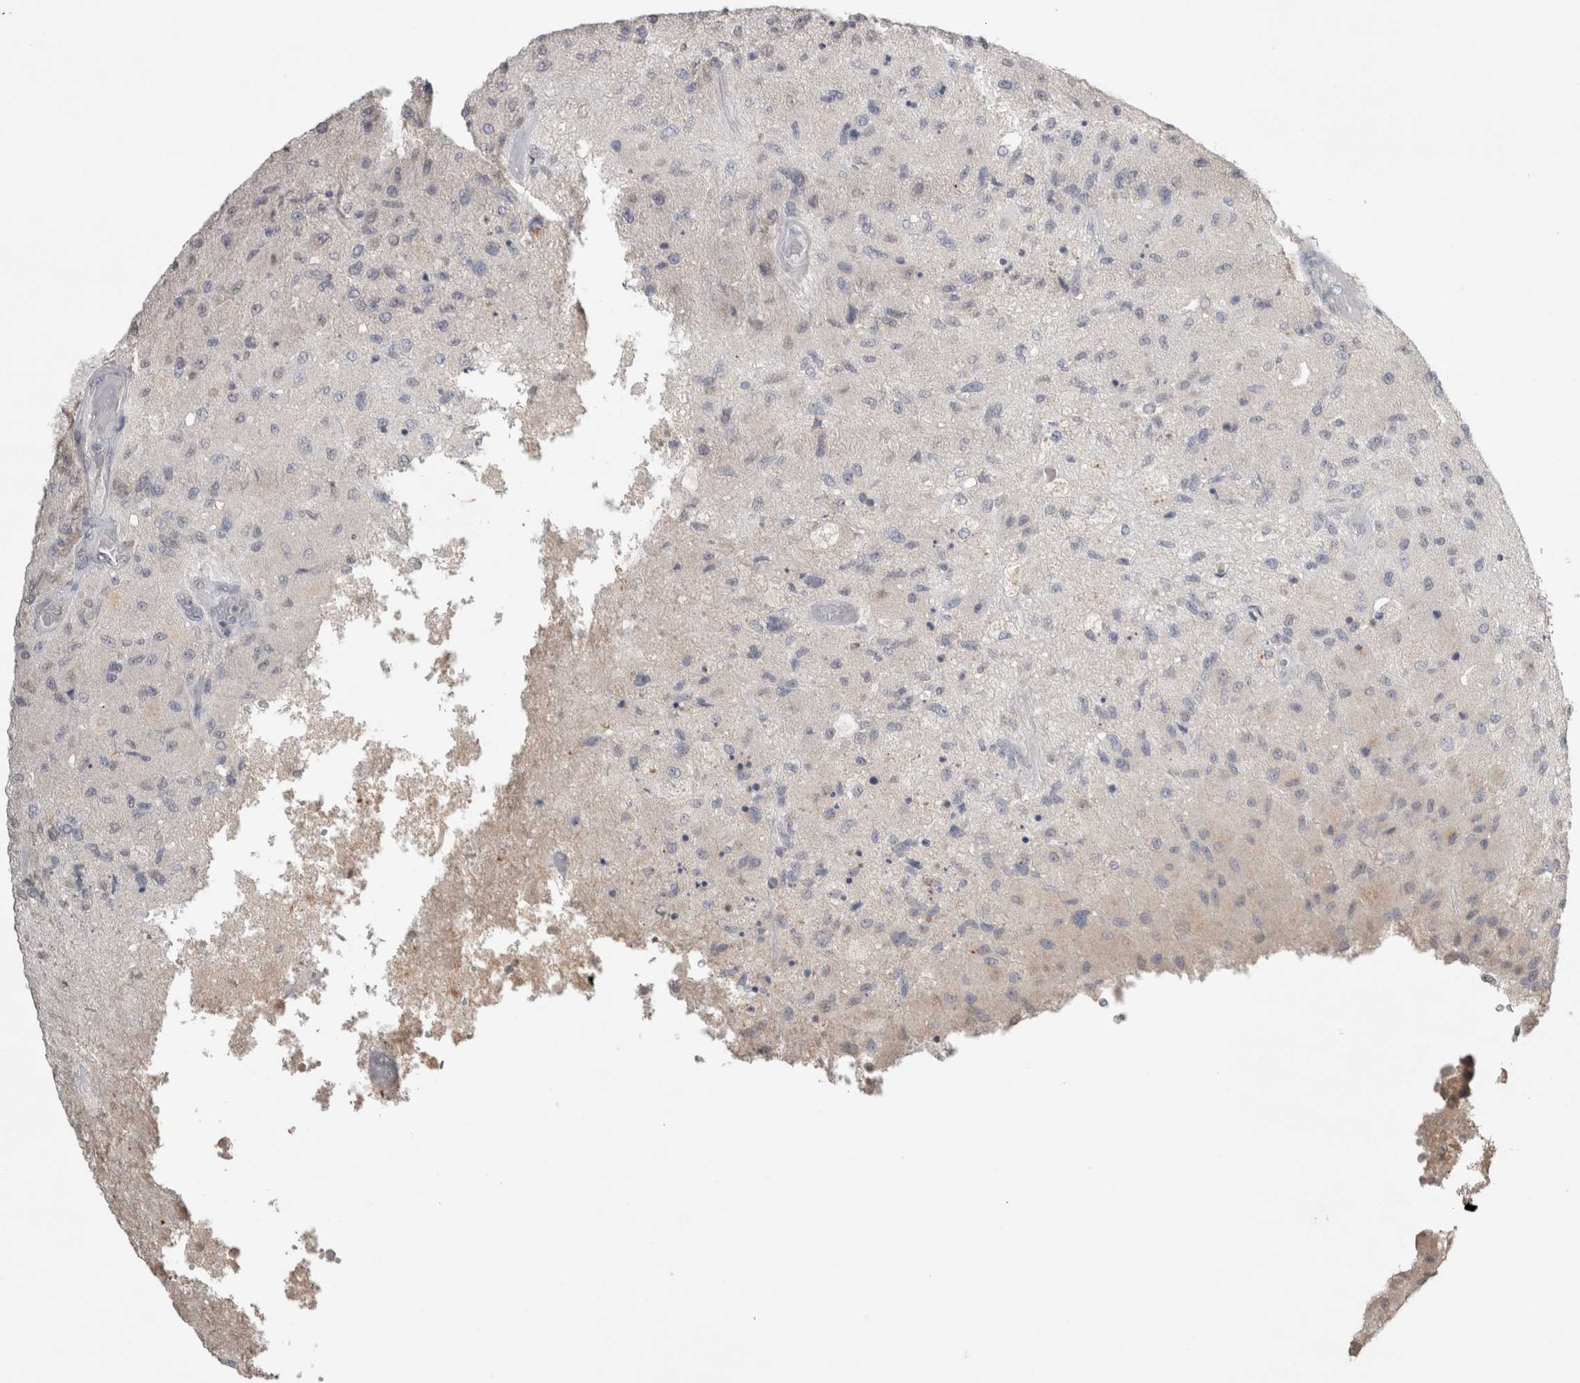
{"staining": {"intensity": "negative", "quantity": "none", "location": "none"}, "tissue": "glioma", "cell_type": "Tumor cells", "image_type": "cancer", "snomed": [{"axis": "morphology", "description": "Normal tissue, NOS"}, {"axis": "morphology", "description": "Glioma, malignant, High grade"}, {"axis": "topography", "description": "Cerebral cortex"}], "caption": "Tumor cells show no significant staining in malignant high-grade glioma.", "gene": "NAALADL2", "patient": {"sex": "male", "age": 77}}